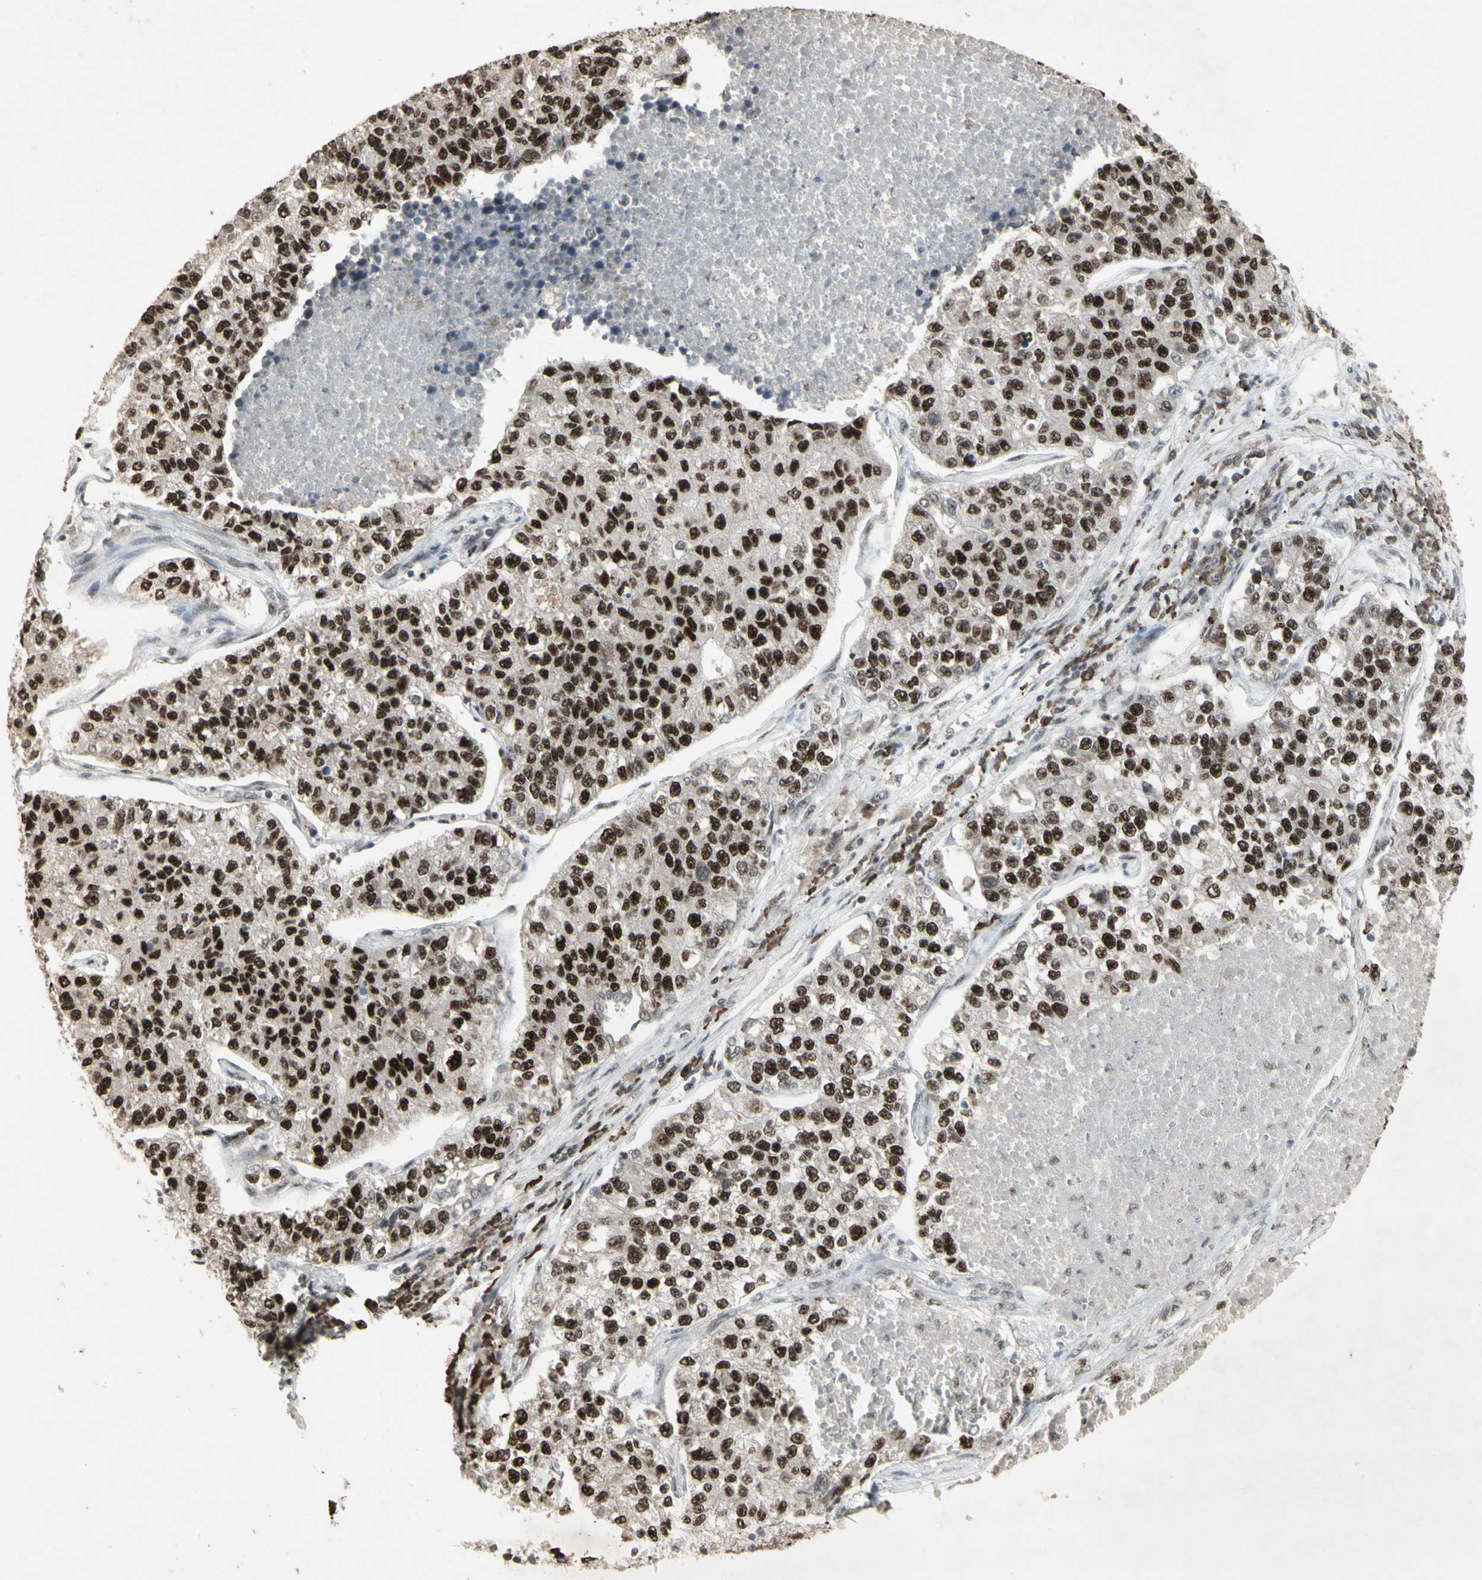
{"staining": {"intensity": "strong", "quantity": ">75%", "location": "nuclear"}, "tissue": "lung cancer", "cell_type": "Tumor cells", "image_type": "cancer", "snomed": [{"axis": "morphology", "description": "Adenocarcinoma, NOS"}, {"axis": "topography", "description": "Lung"}], "caption": "Strong nuclear protein staining is present in approximately >75% of tumor cells in adenocarcinoma (lung).", "gene": "CCNT1", "patient": {"sex": "male", "age": 49}}